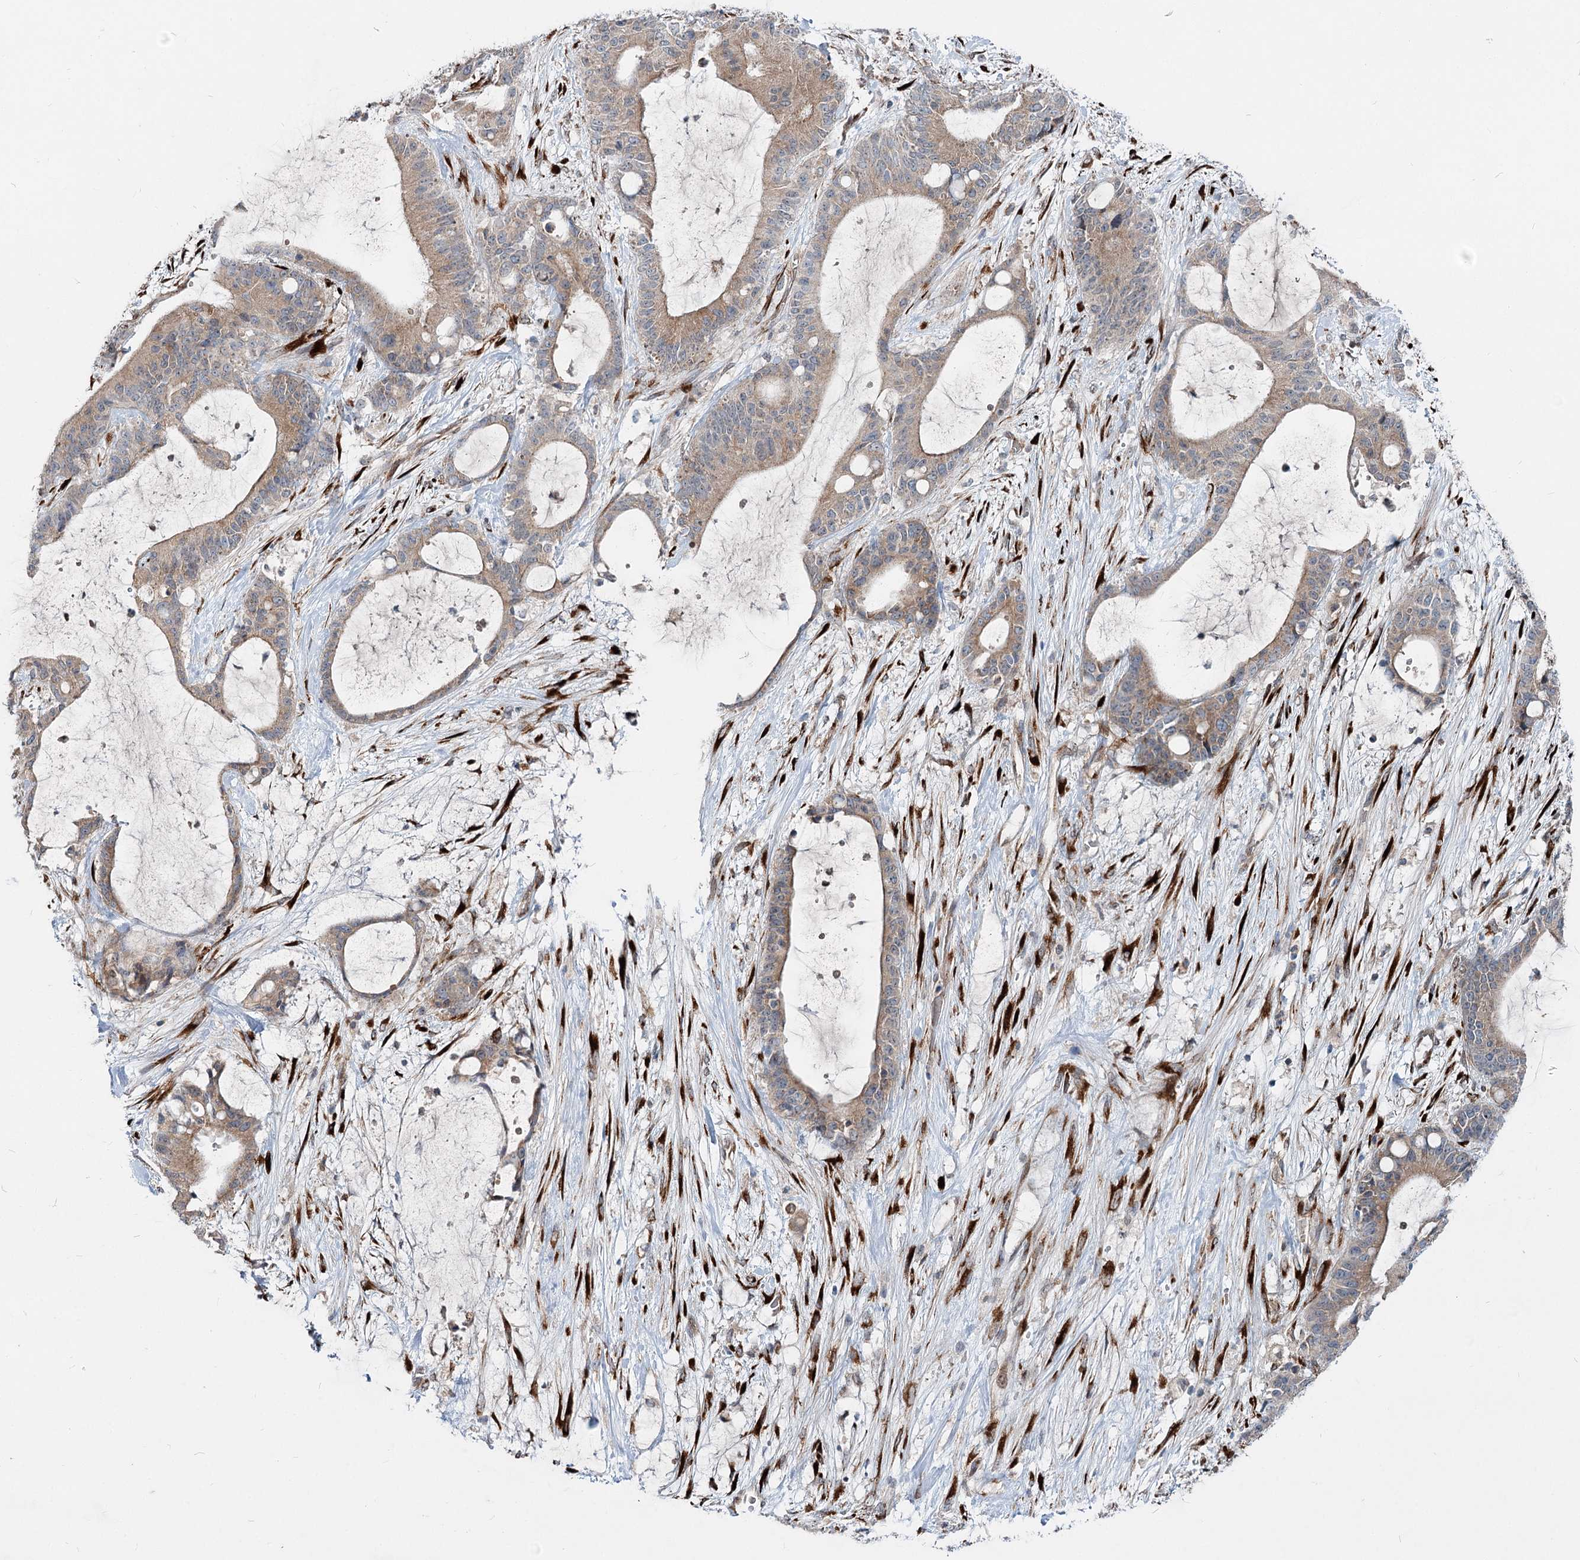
{"staining": {"intensity": "weak", "quantity": ">75%", "location": "cytoplasmic/membranous"}, "tissue": "liver cancer", "cell_type": "Tumor cells", "image_type": "cancer", "snomed": [{"axis": "morphology", "description": "Normal tissue, NOS"}, {"axis": "morphology", "description": "Cholangiocarcinoma"}, {"axis": "topography", "description": "Liver"}, {"axis": "topography", "description": "Peripheral nerve tissue"}], "caption": "Protein staining of liver cholangiocarcinoma tissue demonstrates weak cytoplasmic/membranous expression in about >75% of tumor cells.", "gene": "SPART", "patient": {"sex": "female", "age": 73}}